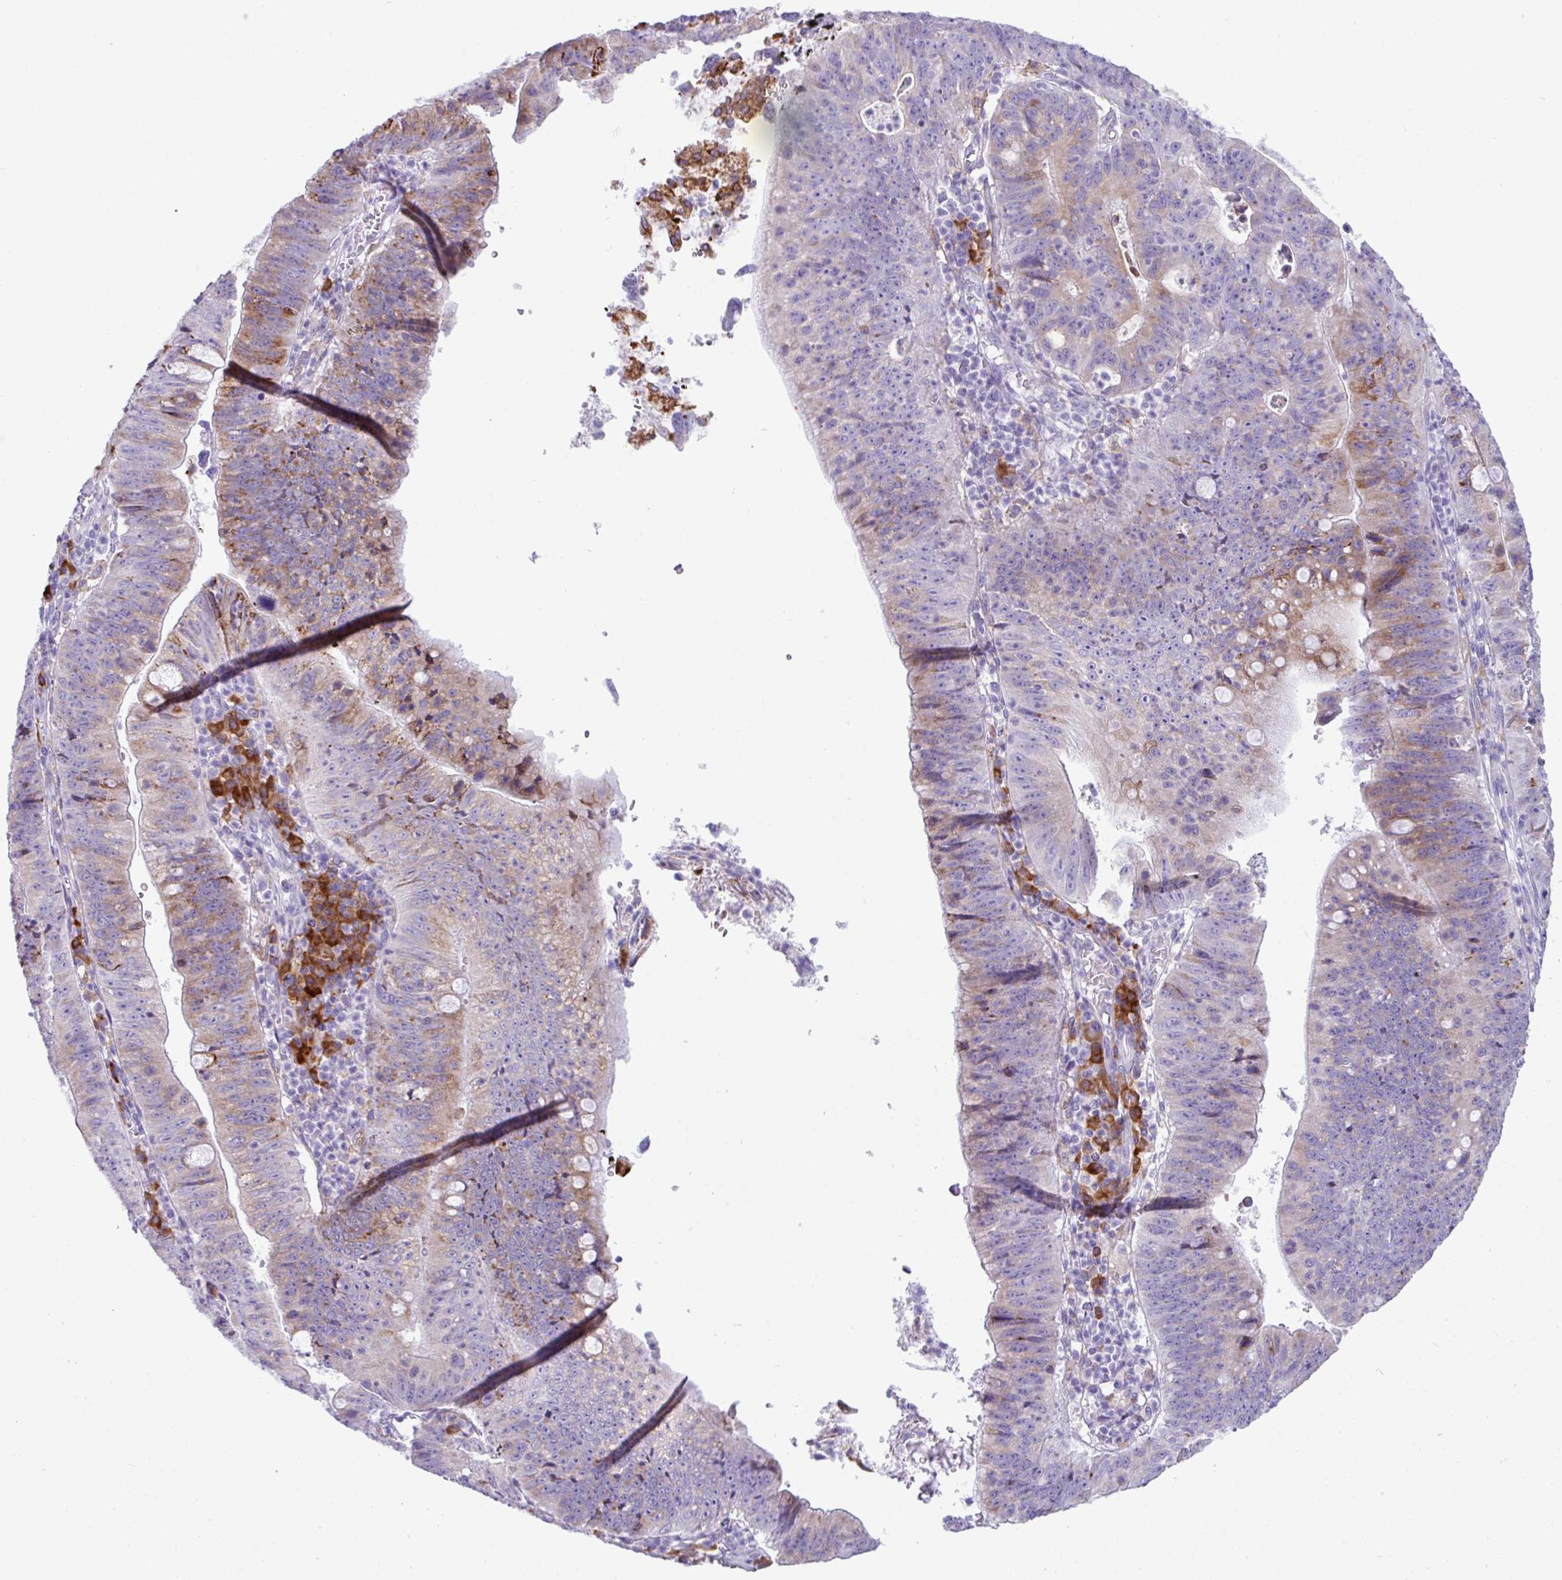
{"staining": {"intensity": "moderate", "quantity": "<25%", "location": "cytoplasmic/membranous"}, "tissue": "stomach cancer", "cell_type": "Tumor cells", "image_type": "cancer", "snomed": [{"axis": "morphology", "description": "Adenocarcinoma, NOS"}, {"axis": "topography", "description": "Stomach"}], "caption": "Moderate cytoplasmic/membranous protein staining is seen in approximately <25% of tumor cells in stomach cancer.", "gene": "RGS21", "patient": {"sex": "male", "age": 59}}